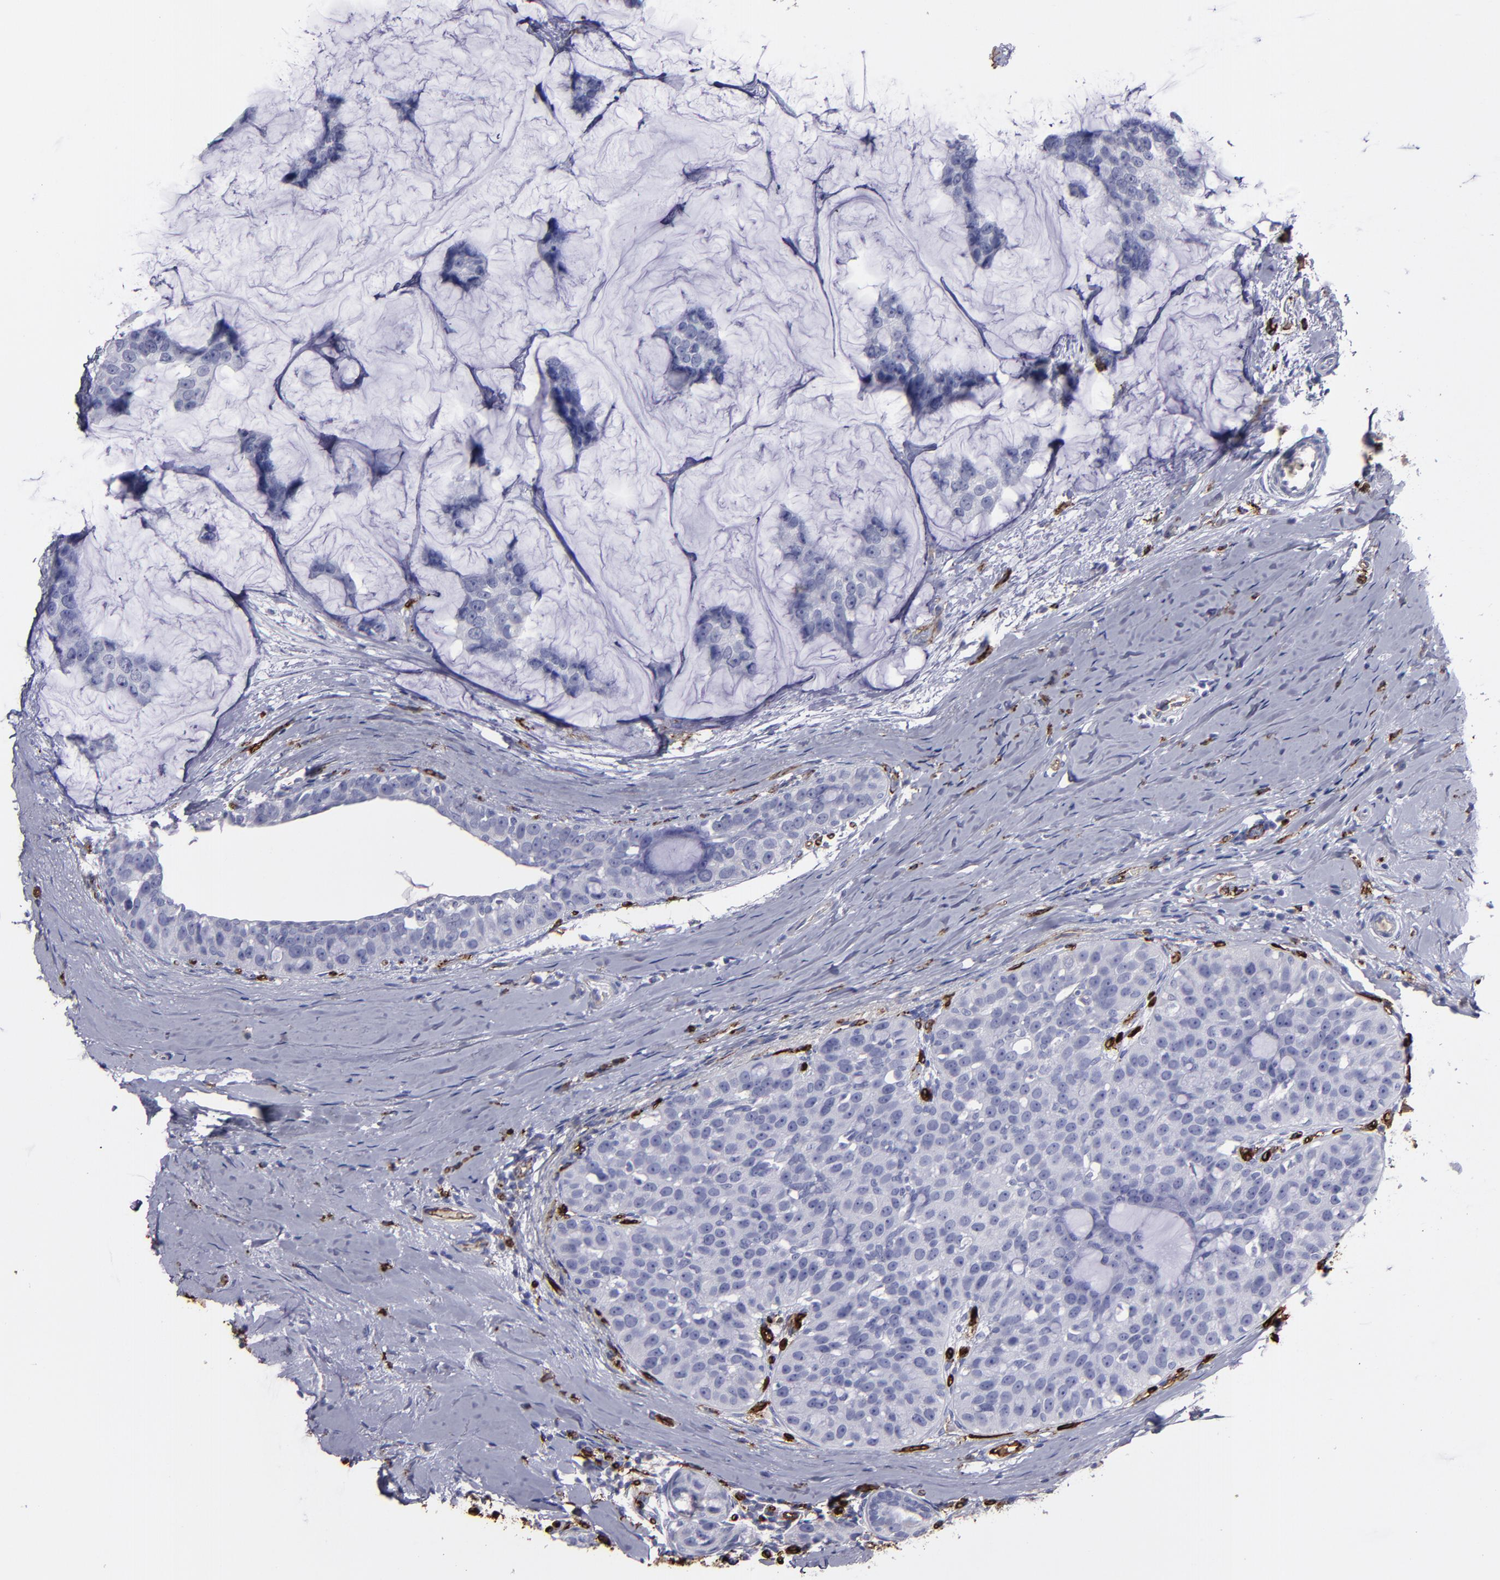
{"staining": {"intensity": "negative", "quantity": "none", "location": "none"}, "tissue": "breast cancer", "cell_type": "Tumor cells", "image_type": "cancer", "snomed": [{"axis": "morphology", "description": "Normal tissue, NOS"}, {"axis": "morphology", "description": "Duct carcinoma"}, {"axis": "topography", "description": "Breast"}], "caption": "The image displays no staining of tumor cells in breast cancer.", "gene": "CD36", "patient": {"sex": "female", "age": 50}}